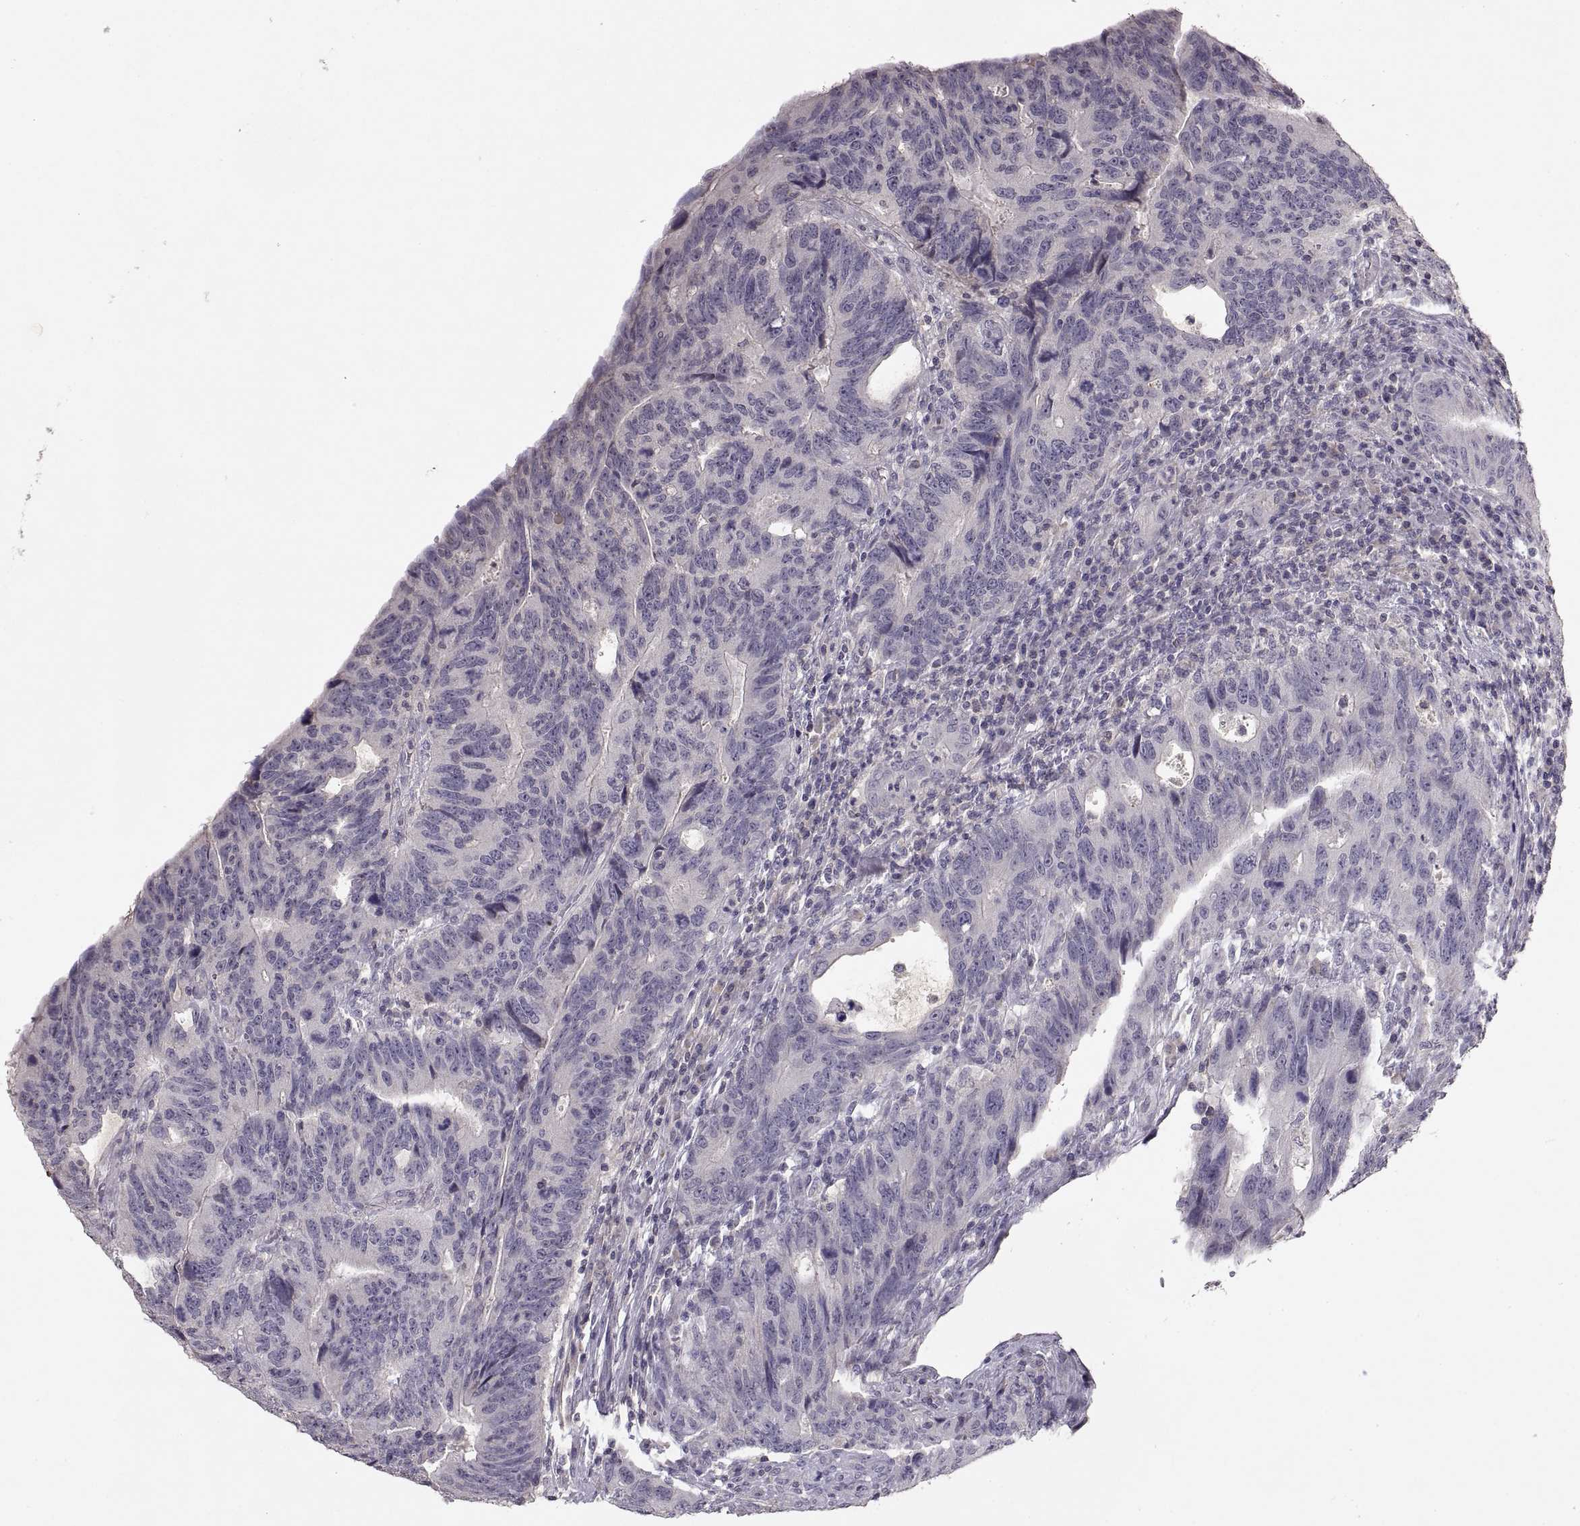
{"staining": {"intensity": "negative", "quantity": "none", "location": "none"}, "tissue": "colorectal cancer", "cell_type": "Tumor cells", "image_type": "cancer", "snomed": [{"axis": "morphology", "description": "Adenocarcinoma, NOS"}, {"axis": "topography", "description": "Colon"}], "caption": "Immunohistochemistry micrograph of human colorectal cancer stained for a protein (brown), which displays no expression in tumor cells.", "gene": "ADAM11", "patient": {"sex": "female", "age": 77}}